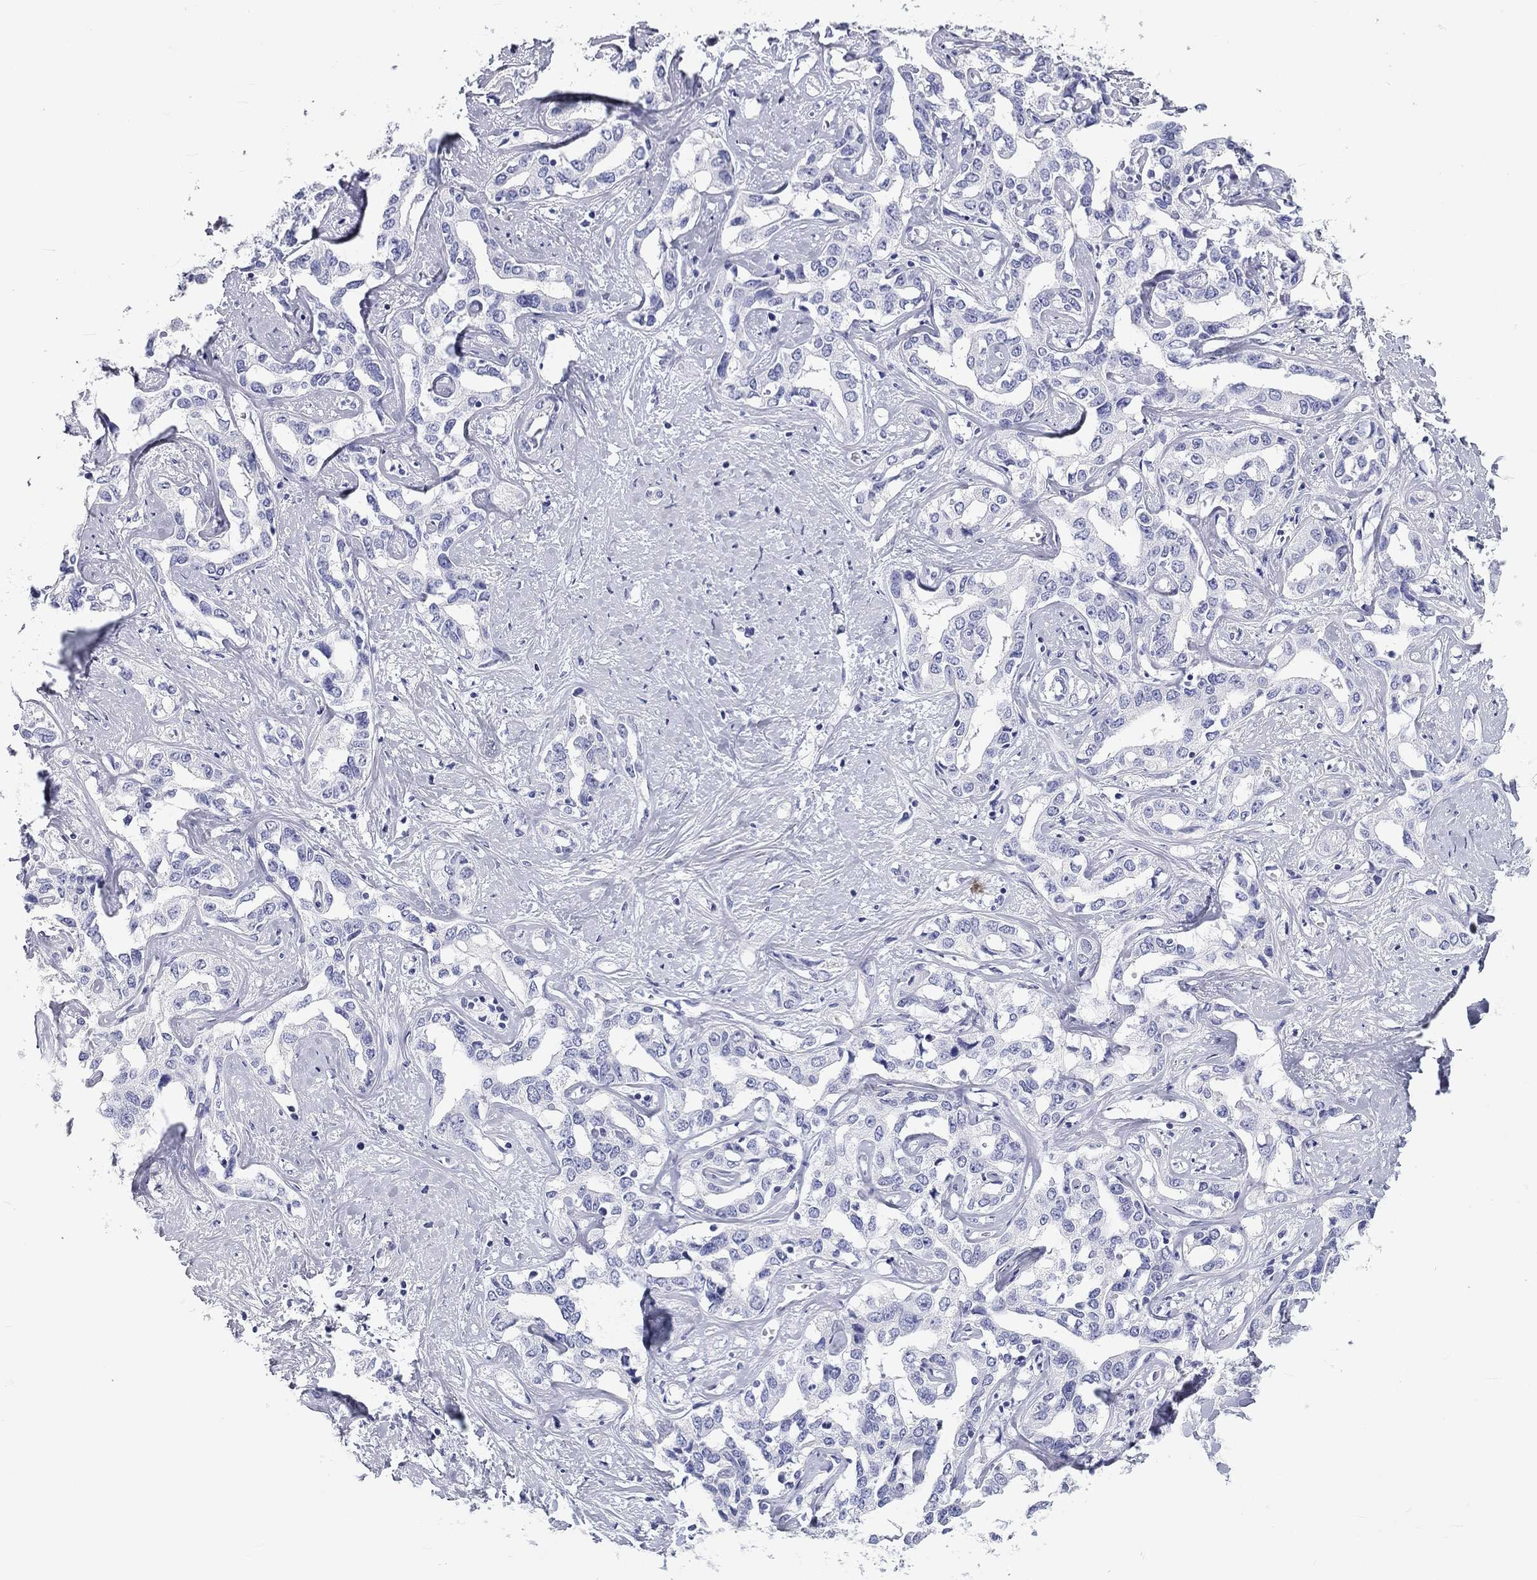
{"staining": {"intensity": "negative", "quantity": "none", "location": "none"}, "tissue": "liver cancer", "cell_type": "Tumor cells", "image_type": "cancer", "snomed": [{"axis": "morphology", "description": "Cholangiocarcinoma"}, {"axis": "topography", "description": "Liver"}], "caption": "Human cholangiocarcinoma (liver) stained for a protein using immunohistochemistry (IHC) shows no staining in tumor cells.", "gene": "DNALI1", "patient": {"sex": "male", "age": 59}}